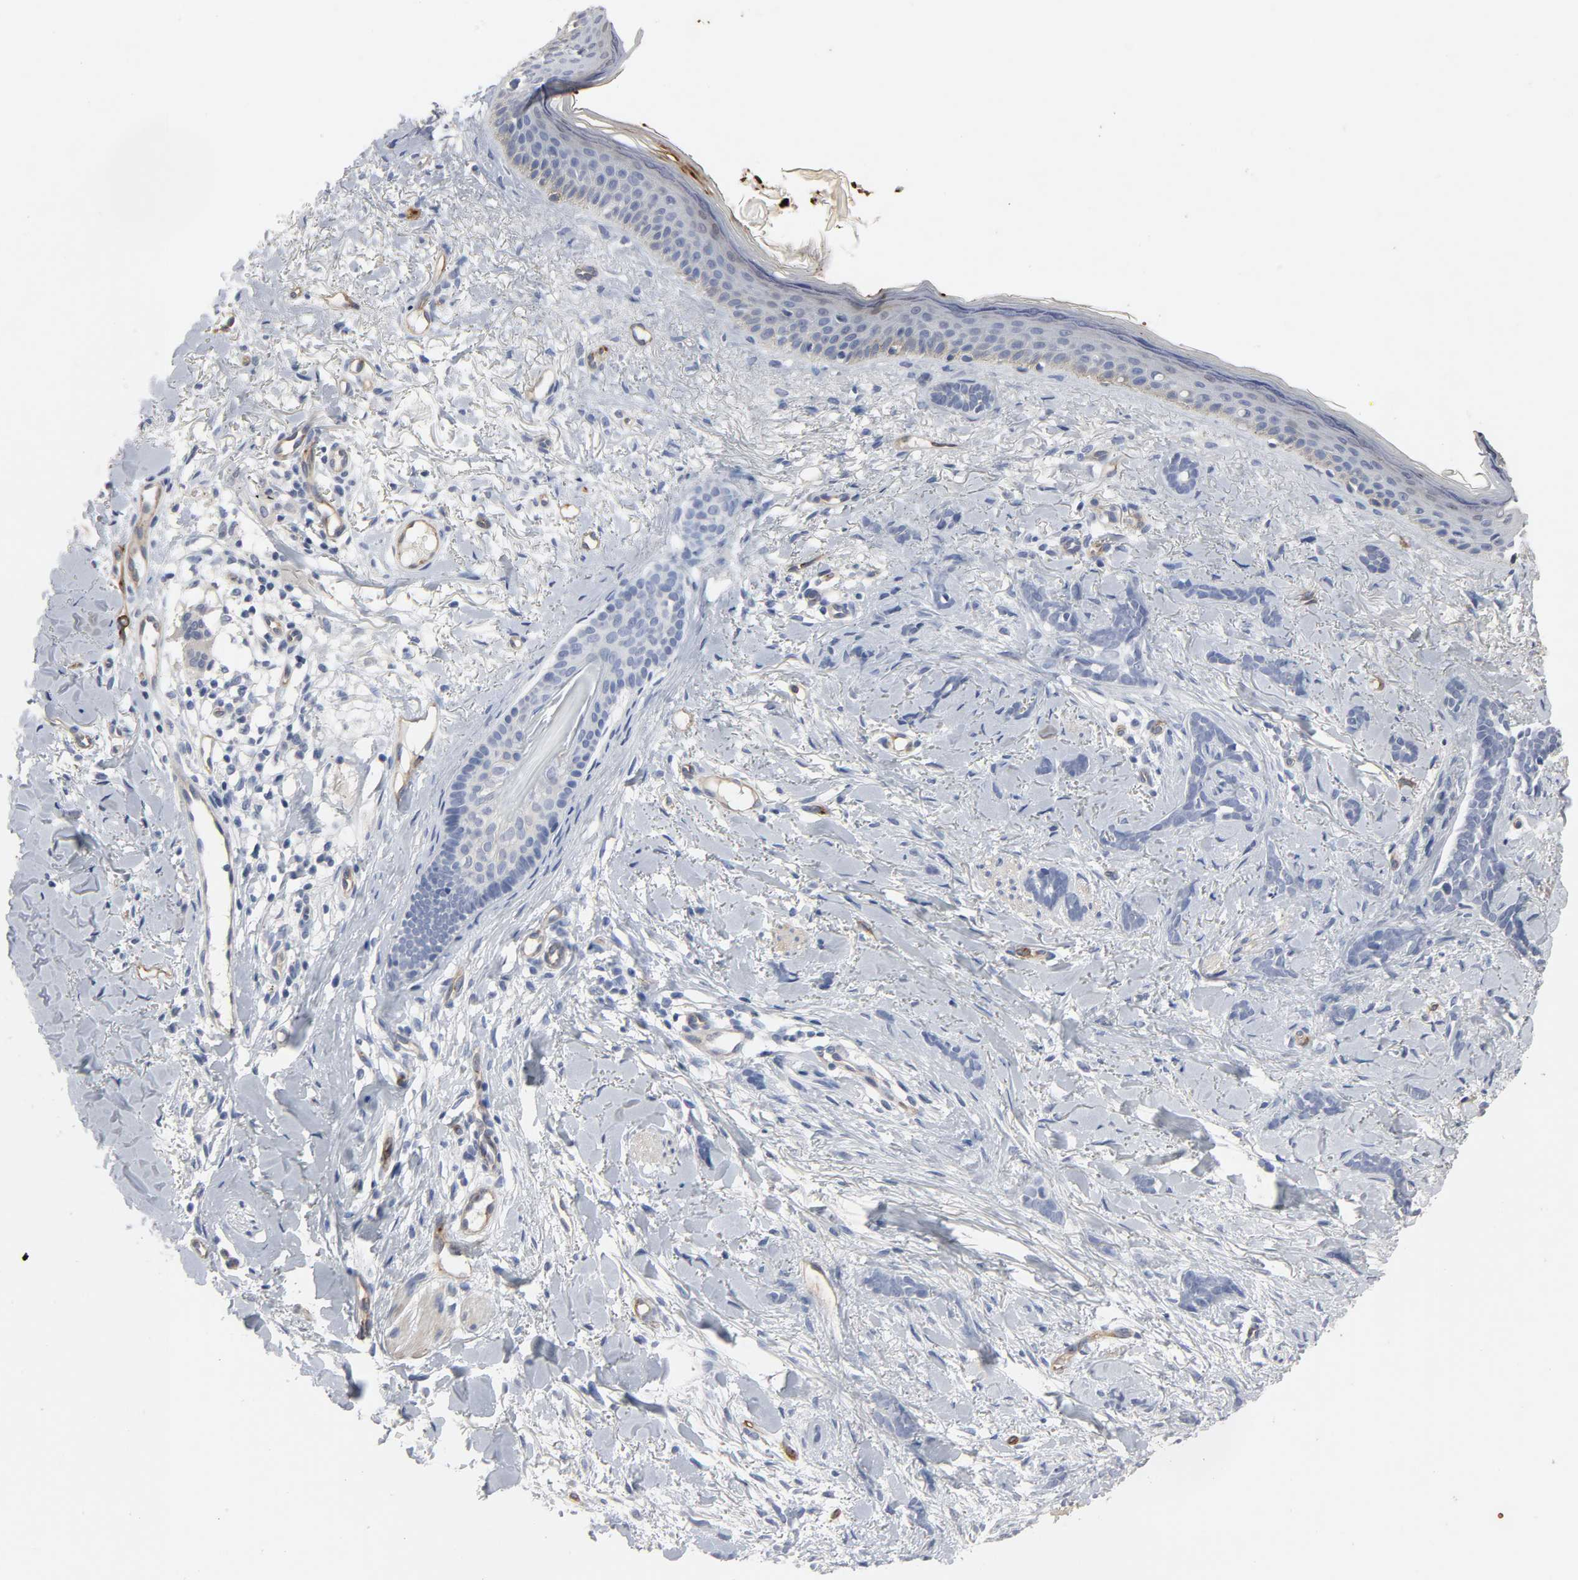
{"staining": {"intensity": "negative", "quantity": "none", "location": "none"}, "tissue": "skin cancer", "cell_type": "Tumor cells", "image_type": "cancer", "snomed": [{"axis": "morphology", "description": "Basal cell carcinoma"}, {"axis": "topography", "description": "Skin"}], "caption": "Protein analysis of basal cell carcinoma (skin) displays no significant expression in tumor cells.", "gene": "KDR", "patient": {"sex": "female", "age": 37}}